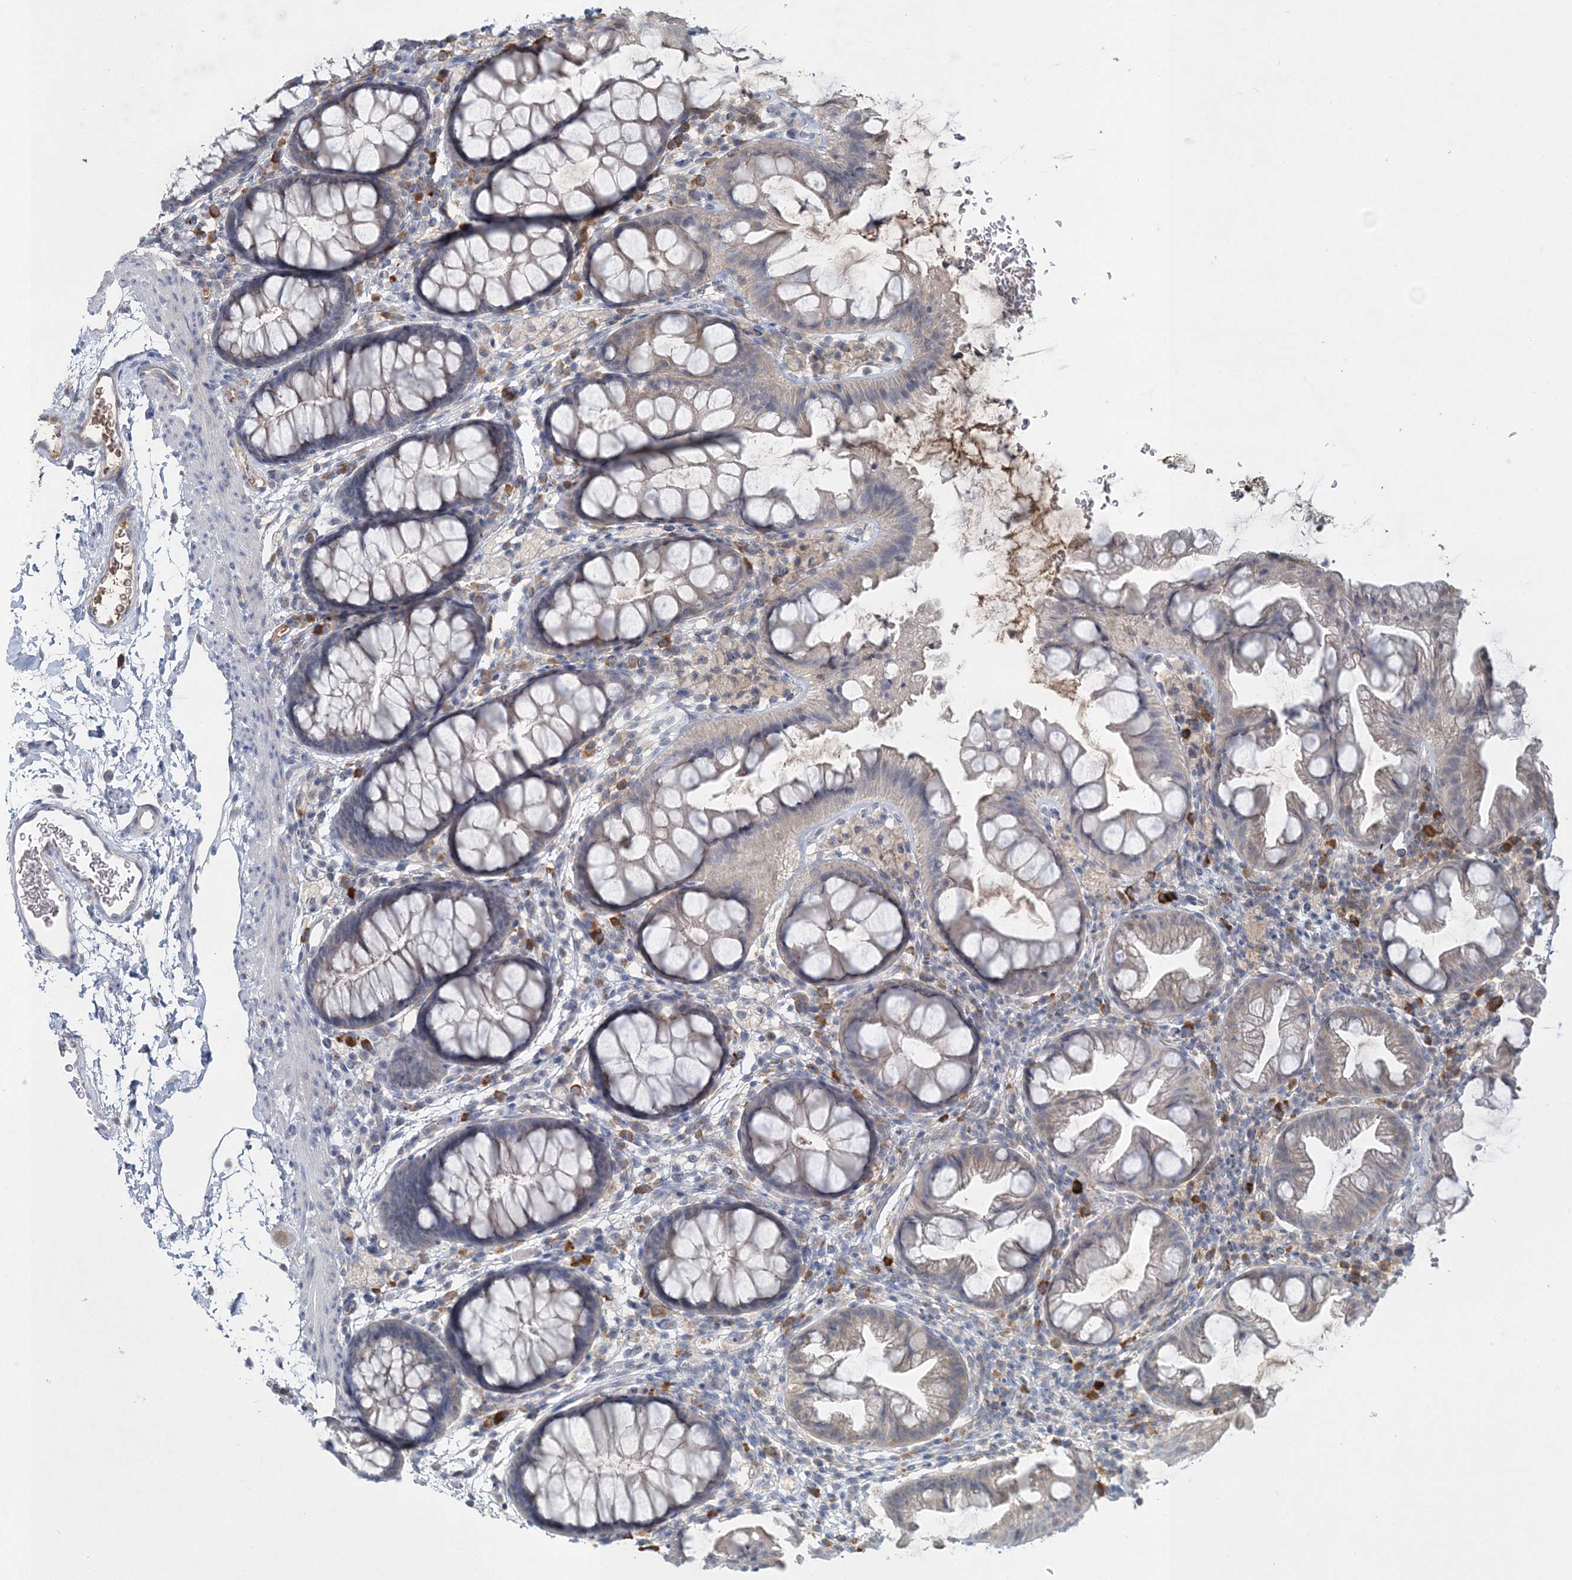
{"staining": {"intensity": "negative", "quantity": "none", "location": "none"}, "tissue": "colon", "cell_type": "Endothelial cells", "image_type": "normal", "snomed": [{"axis": "morphology", "description": "Normal tissue, NOS"}, {"axis": "topography", "description": "Colon"}], "caption": "Normal colon was stained to show a protein in brown. There is no significant positivity in endothelial cells. (DAB (3,3'-diaminobenzidine) immunohistochemistry (IHC) visualized using brightfield microscopy, high magnification).", "gene": "RNF25", "patient": {"sex": "female", "age": 62}}